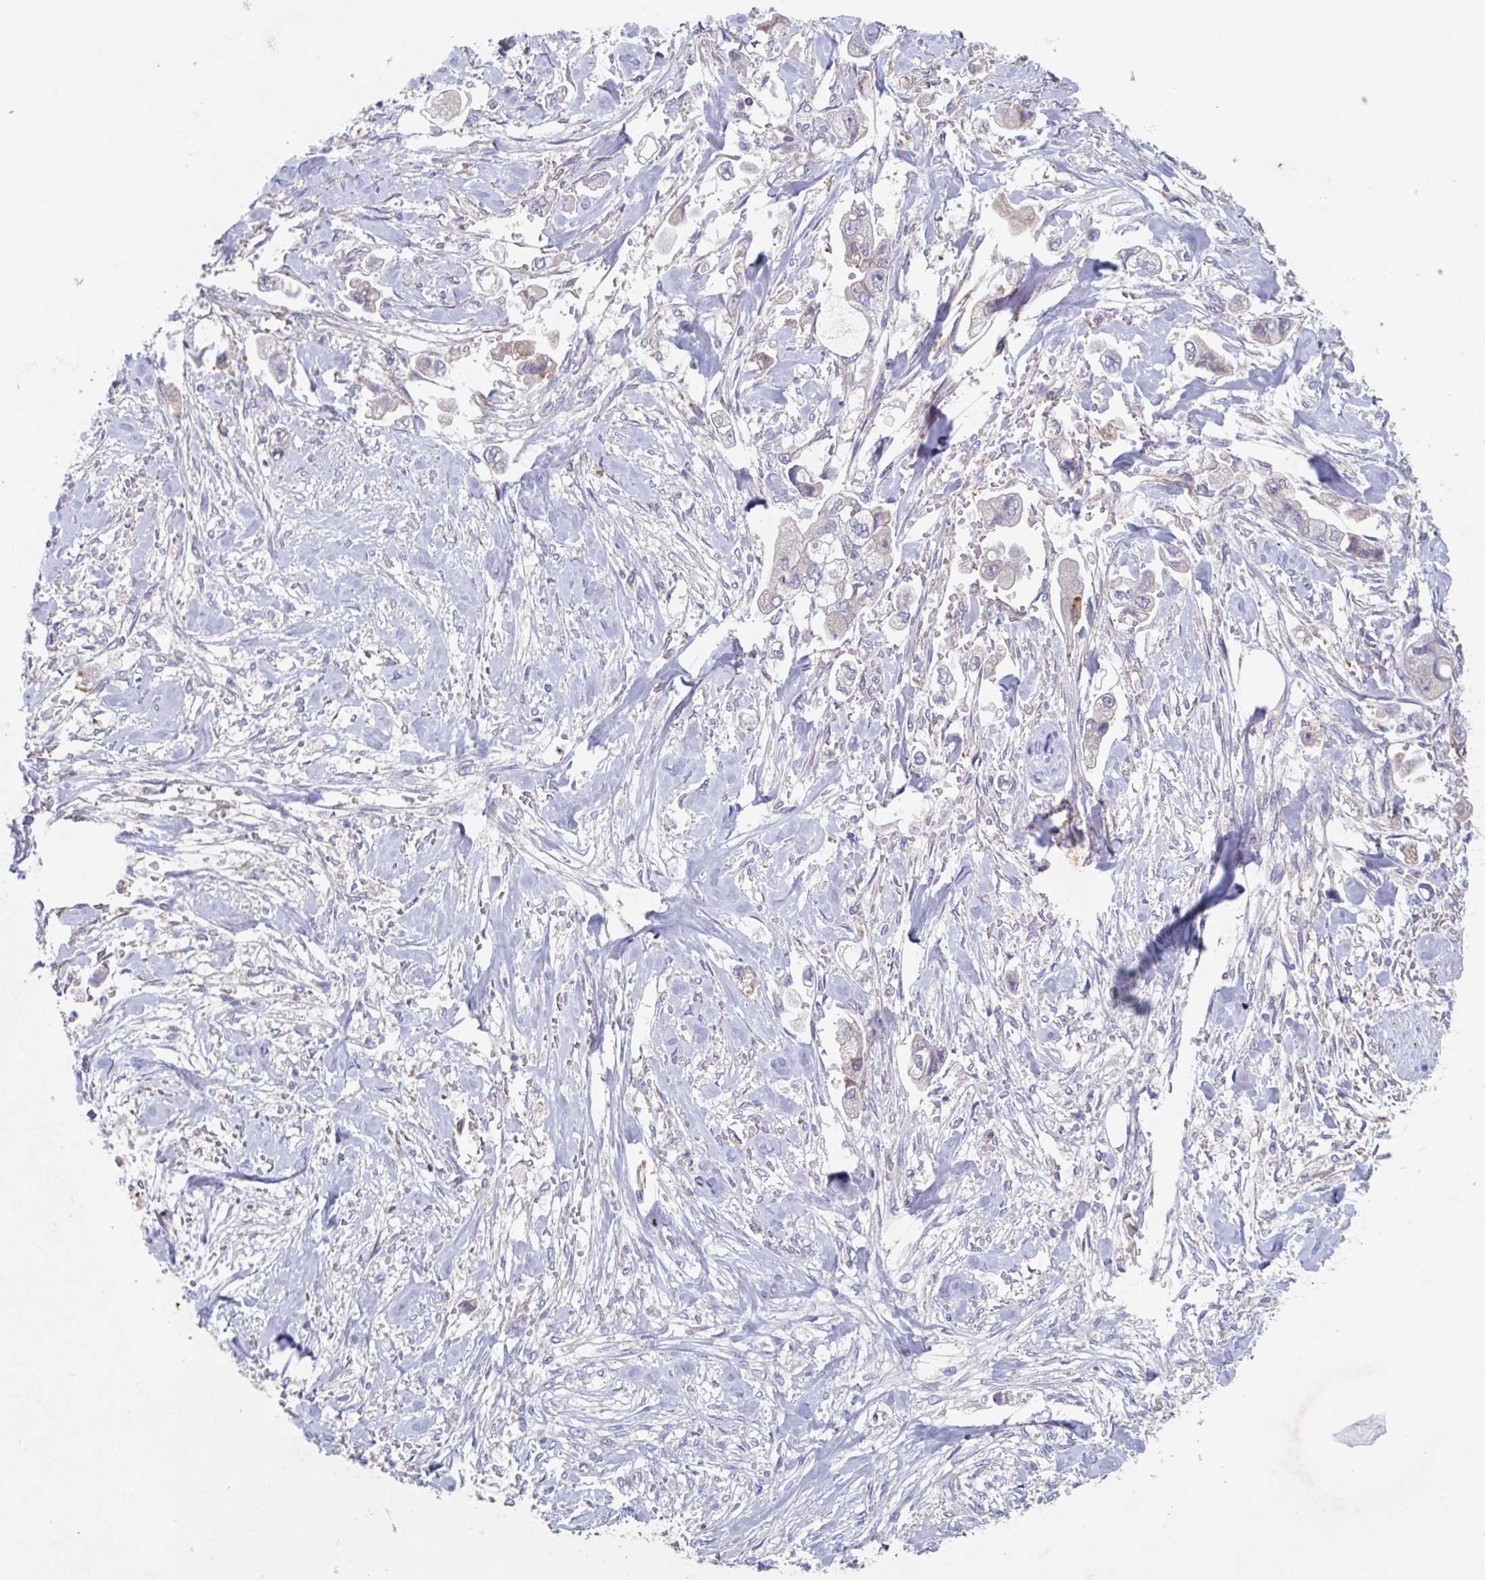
{"staining": {"intensity": "negative", "quantity": "none", "location": "none"}, "tissue": "stomach cancer", "cell_type": "Tumor cells", "image_type": "cancer", "snomed": [{"axis": "morphology", "description": "Adenocarcinoma, NOS"}, {"axis": "topography", "description": "Stomach"}], "caption": "Stomach adenocarcinoma was stained to show a protein in brown. There is no significant expression in tumor cells.", "gene": "MANBA", "patient": {"sex": "male", "age": 62}}